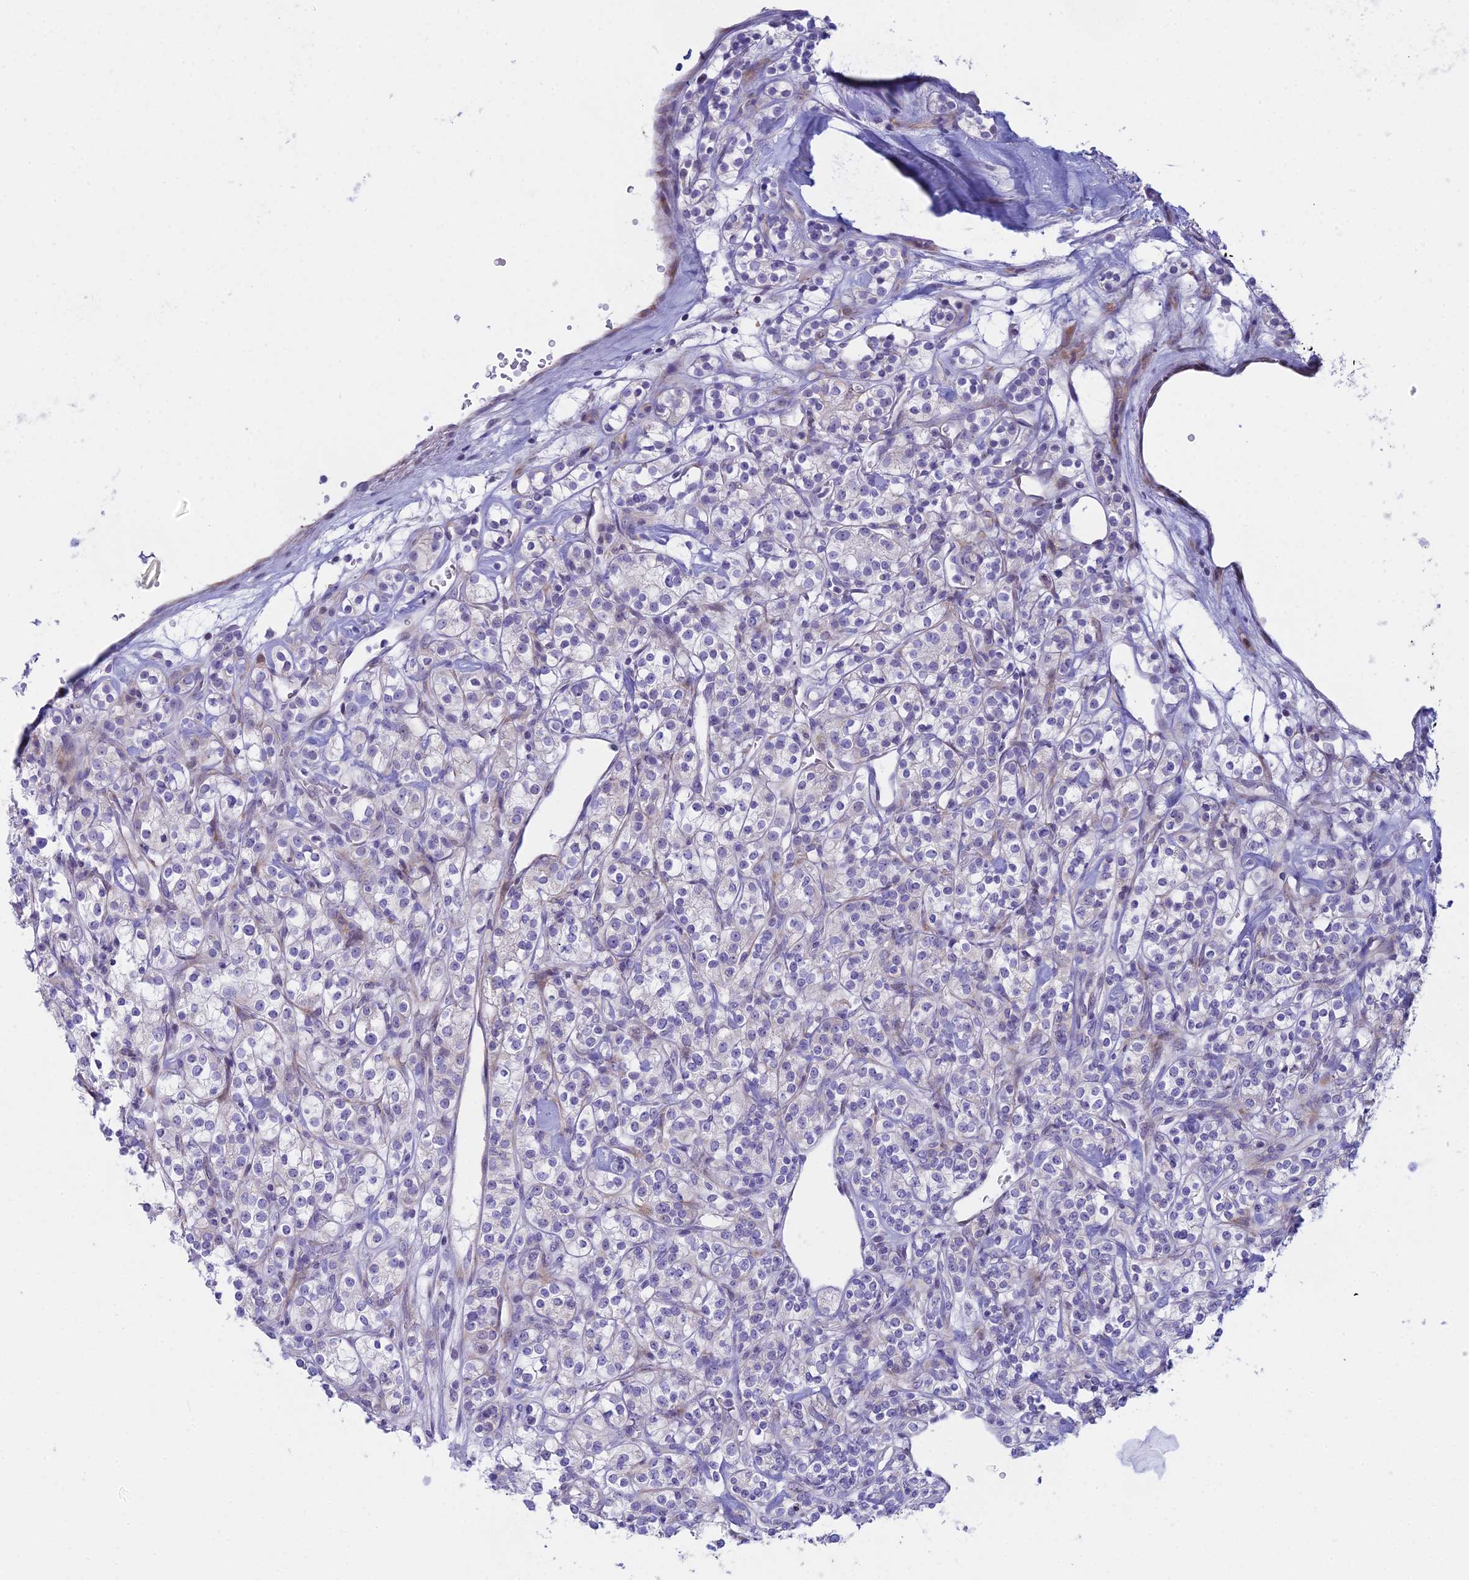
{"staining": {"intensity": "negative", "quantity": "none", "location": "none"}, "tissue": "renal cancer", "cell_type": "Tumor cells", "image_type": "cancer", "snomed": [{"axis": "morphology", "description": "Adenocarcinoma, NOS"}, {"axis": "topography", "description": "Kidney"}], "caption": "Immunohistochemical staining of human renal cancer reveals no significant positivity in tumor cells.", "gene": "PRR13", "patient": {"sex": "male", "age": 77}}